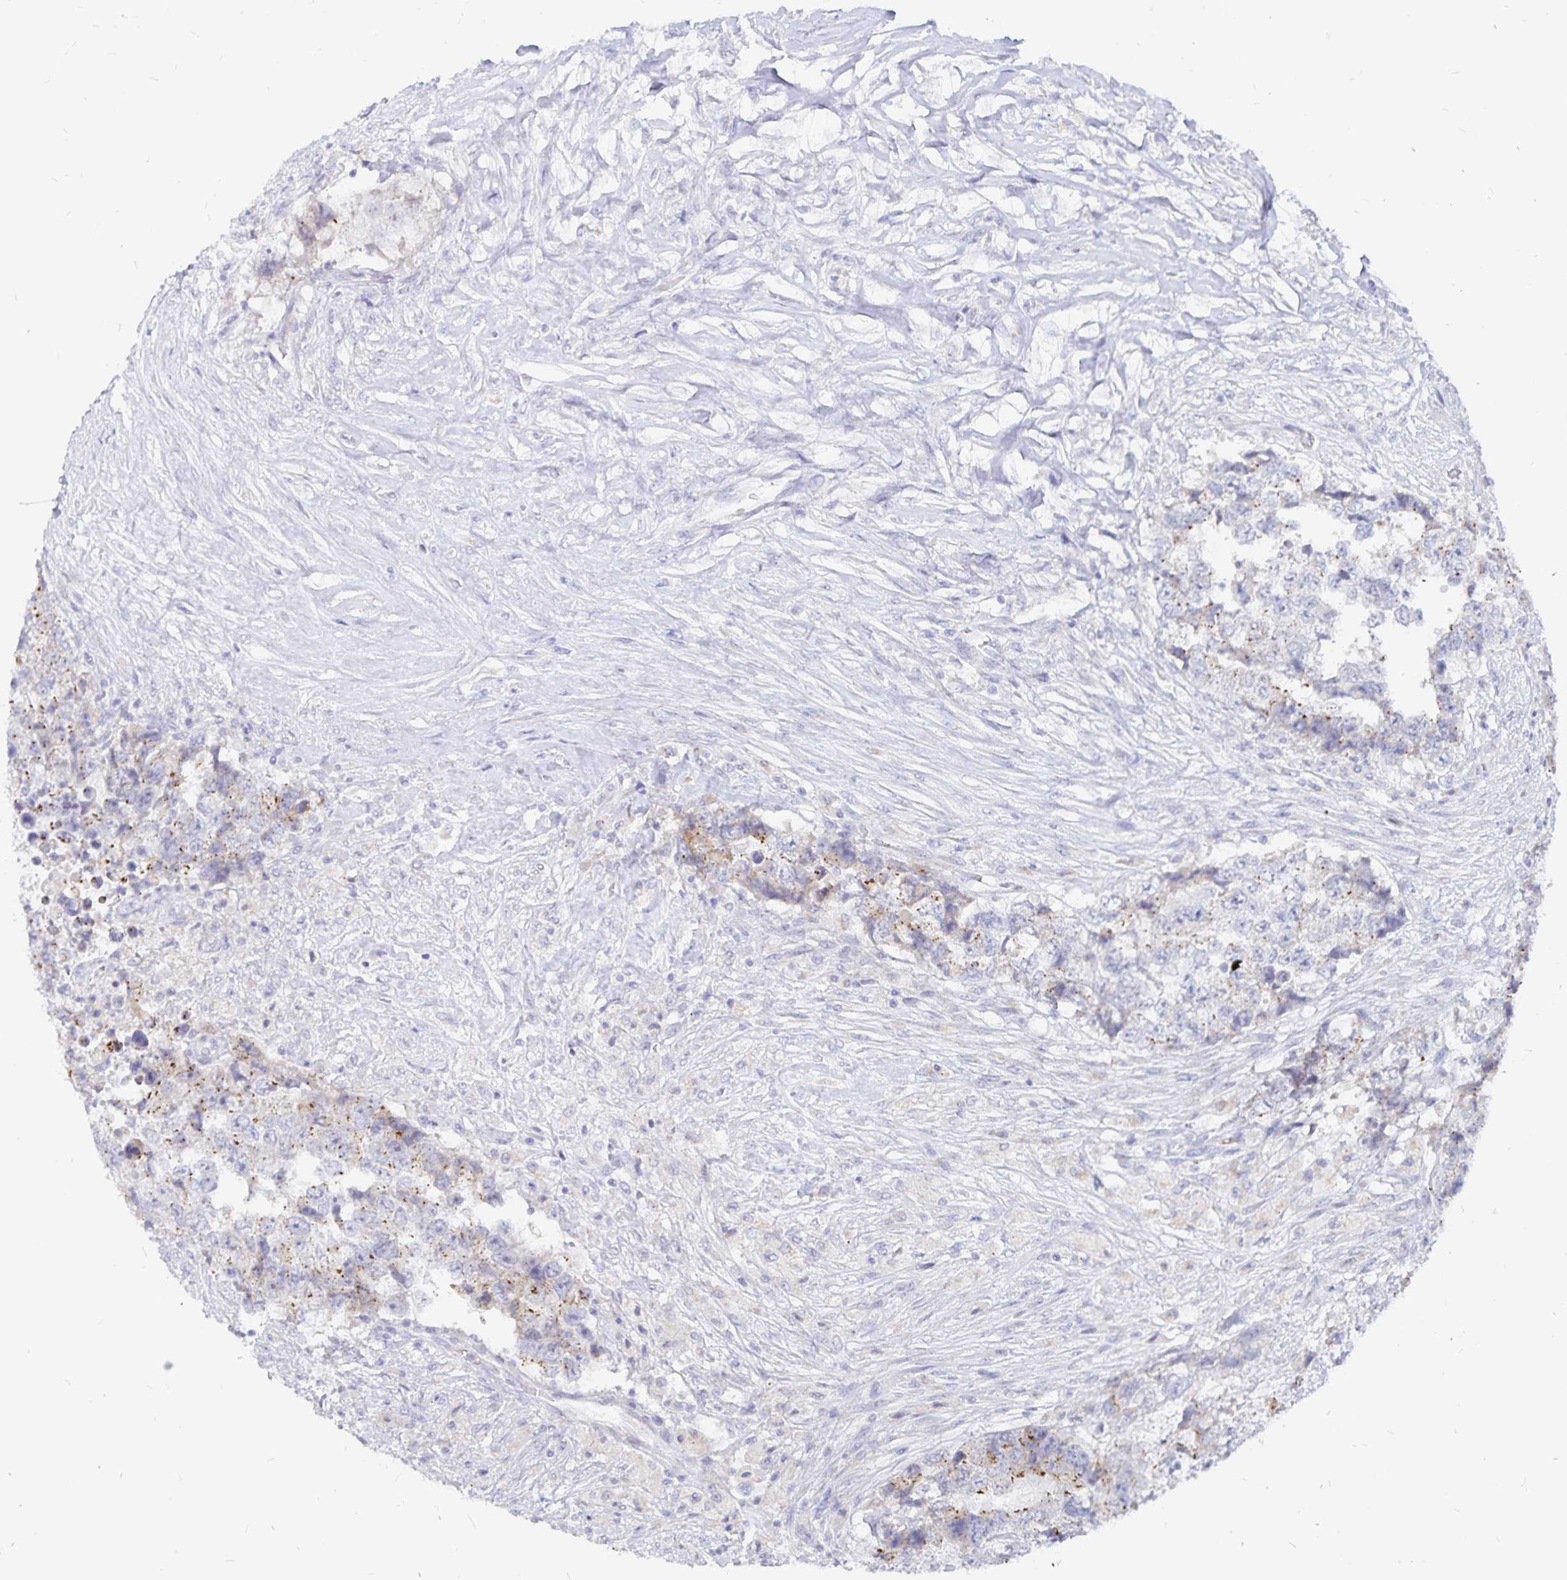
{"staining": {"intensity": "moderate", "quantity": "25%-75%", "location": "cytoplasmic/membranous"}, "tissue": "testis cancer", "cell_type": "Tumor cells", "image_type": "cancer", "snomed": [{"axis": "morphology", "description": "Carcinoma, Embryonal, NOS"}, {"axis": "topography", "description": "Testis"}], "caption": "A high-resolution micrograph shows immunohistochemistry (IHC) staining of testis cancer (embryonal carcinoma), which reveals moderate cytoplasmic/membranous positivity in approximately 25%-75% of tumor cells.", "gene": "PKHD1", "patient": {"sex": "male", "age": 24}}